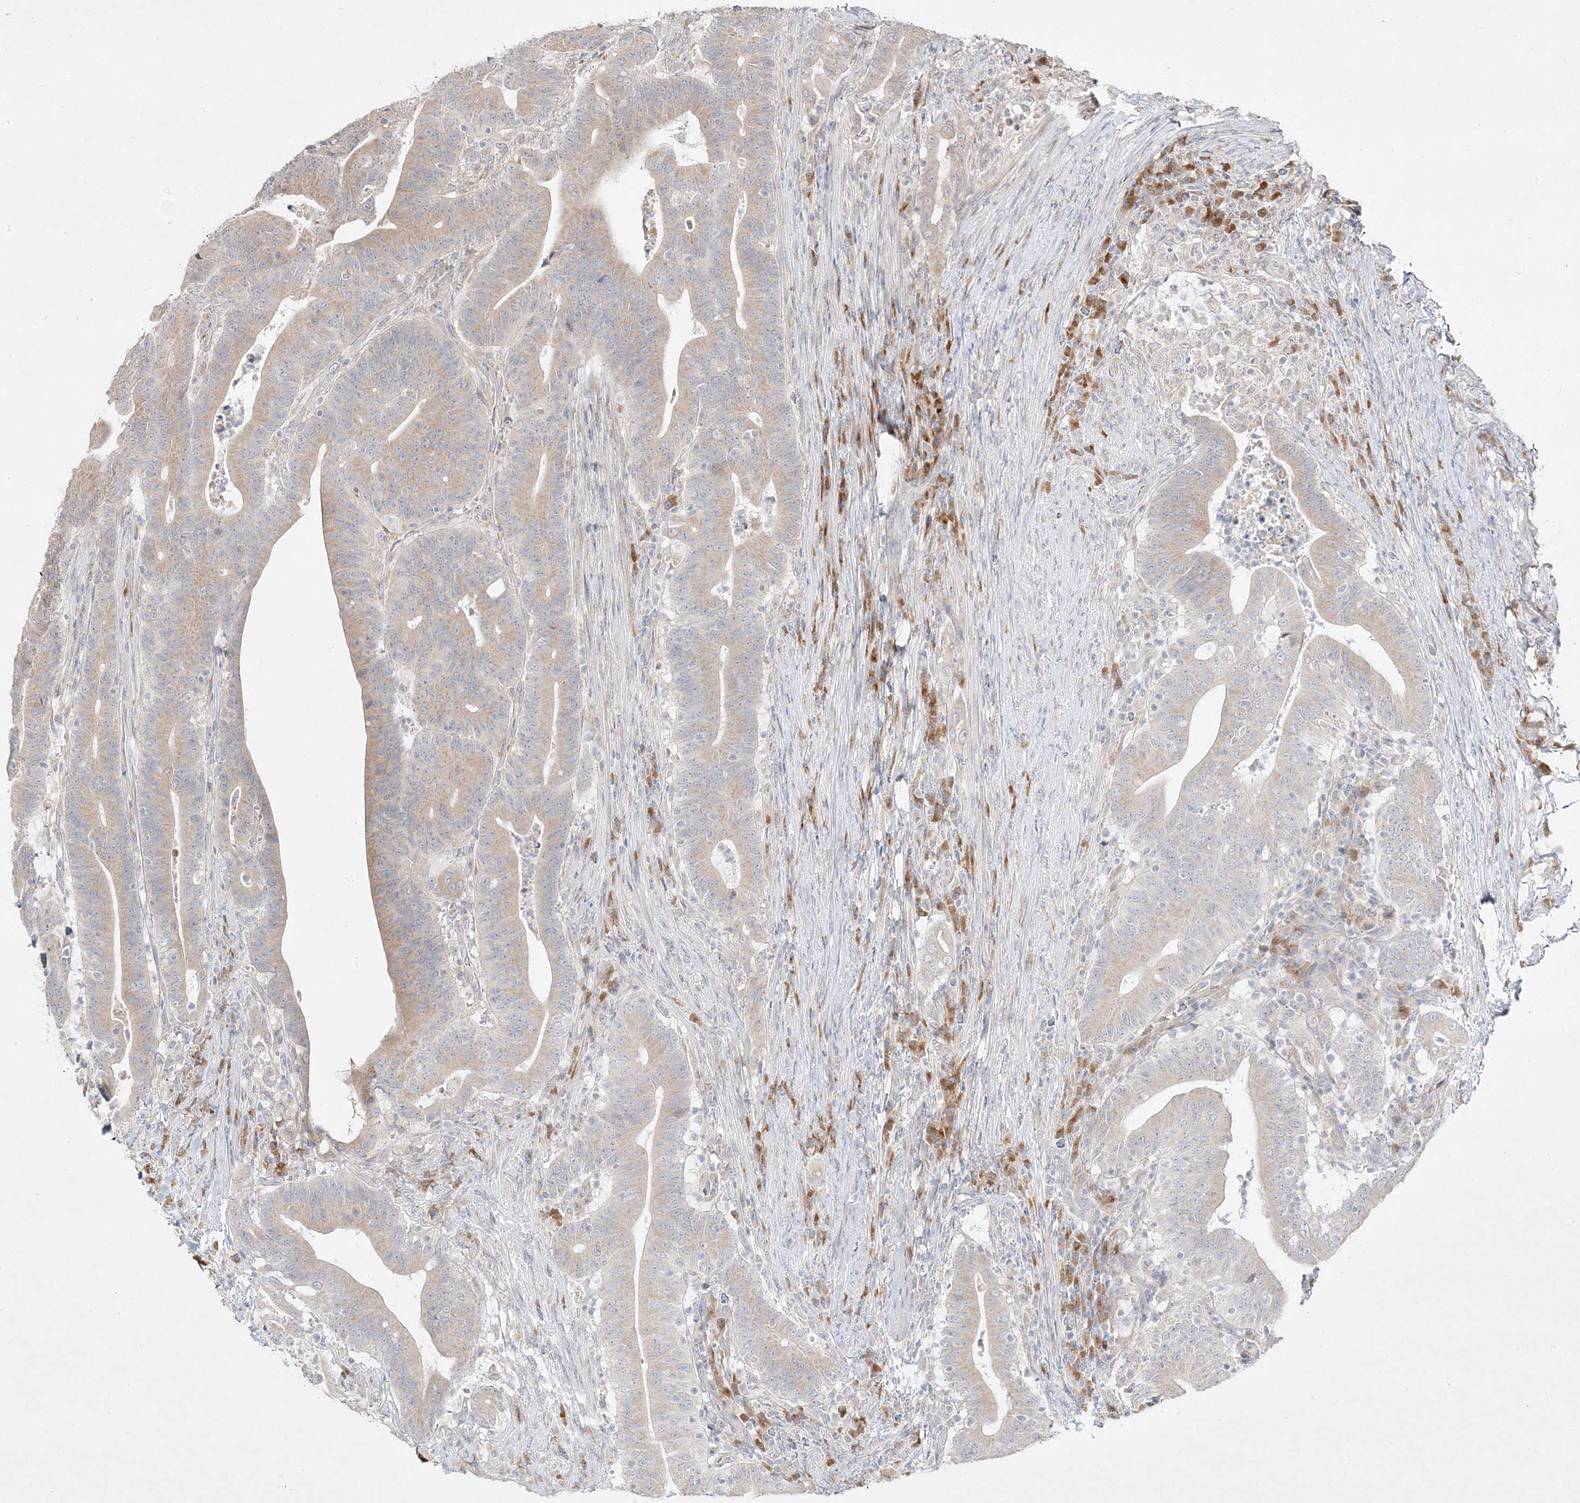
{"staining": {"intensity": "weak", "quantity": ">75%", "location": "cytoplasmic/membranous"}, "tissue": "colorectal cancer", "cell_type": "Tumor cells", "image_type": "cancer", "snomed": [{"axis": "morphology", "description": "Adenocarcinoma, NOS"}, {"axis": "topography", "description": "Colon"}], "caption": "Colorectal adenocarcinoma tissue shows weak cytoplasmic/membranous expression in approximately >75% of tumor cells, visualized by immunohistochemistry.", "gene": "C2CD2", "patient": {"sex": "female", "age": 66}}